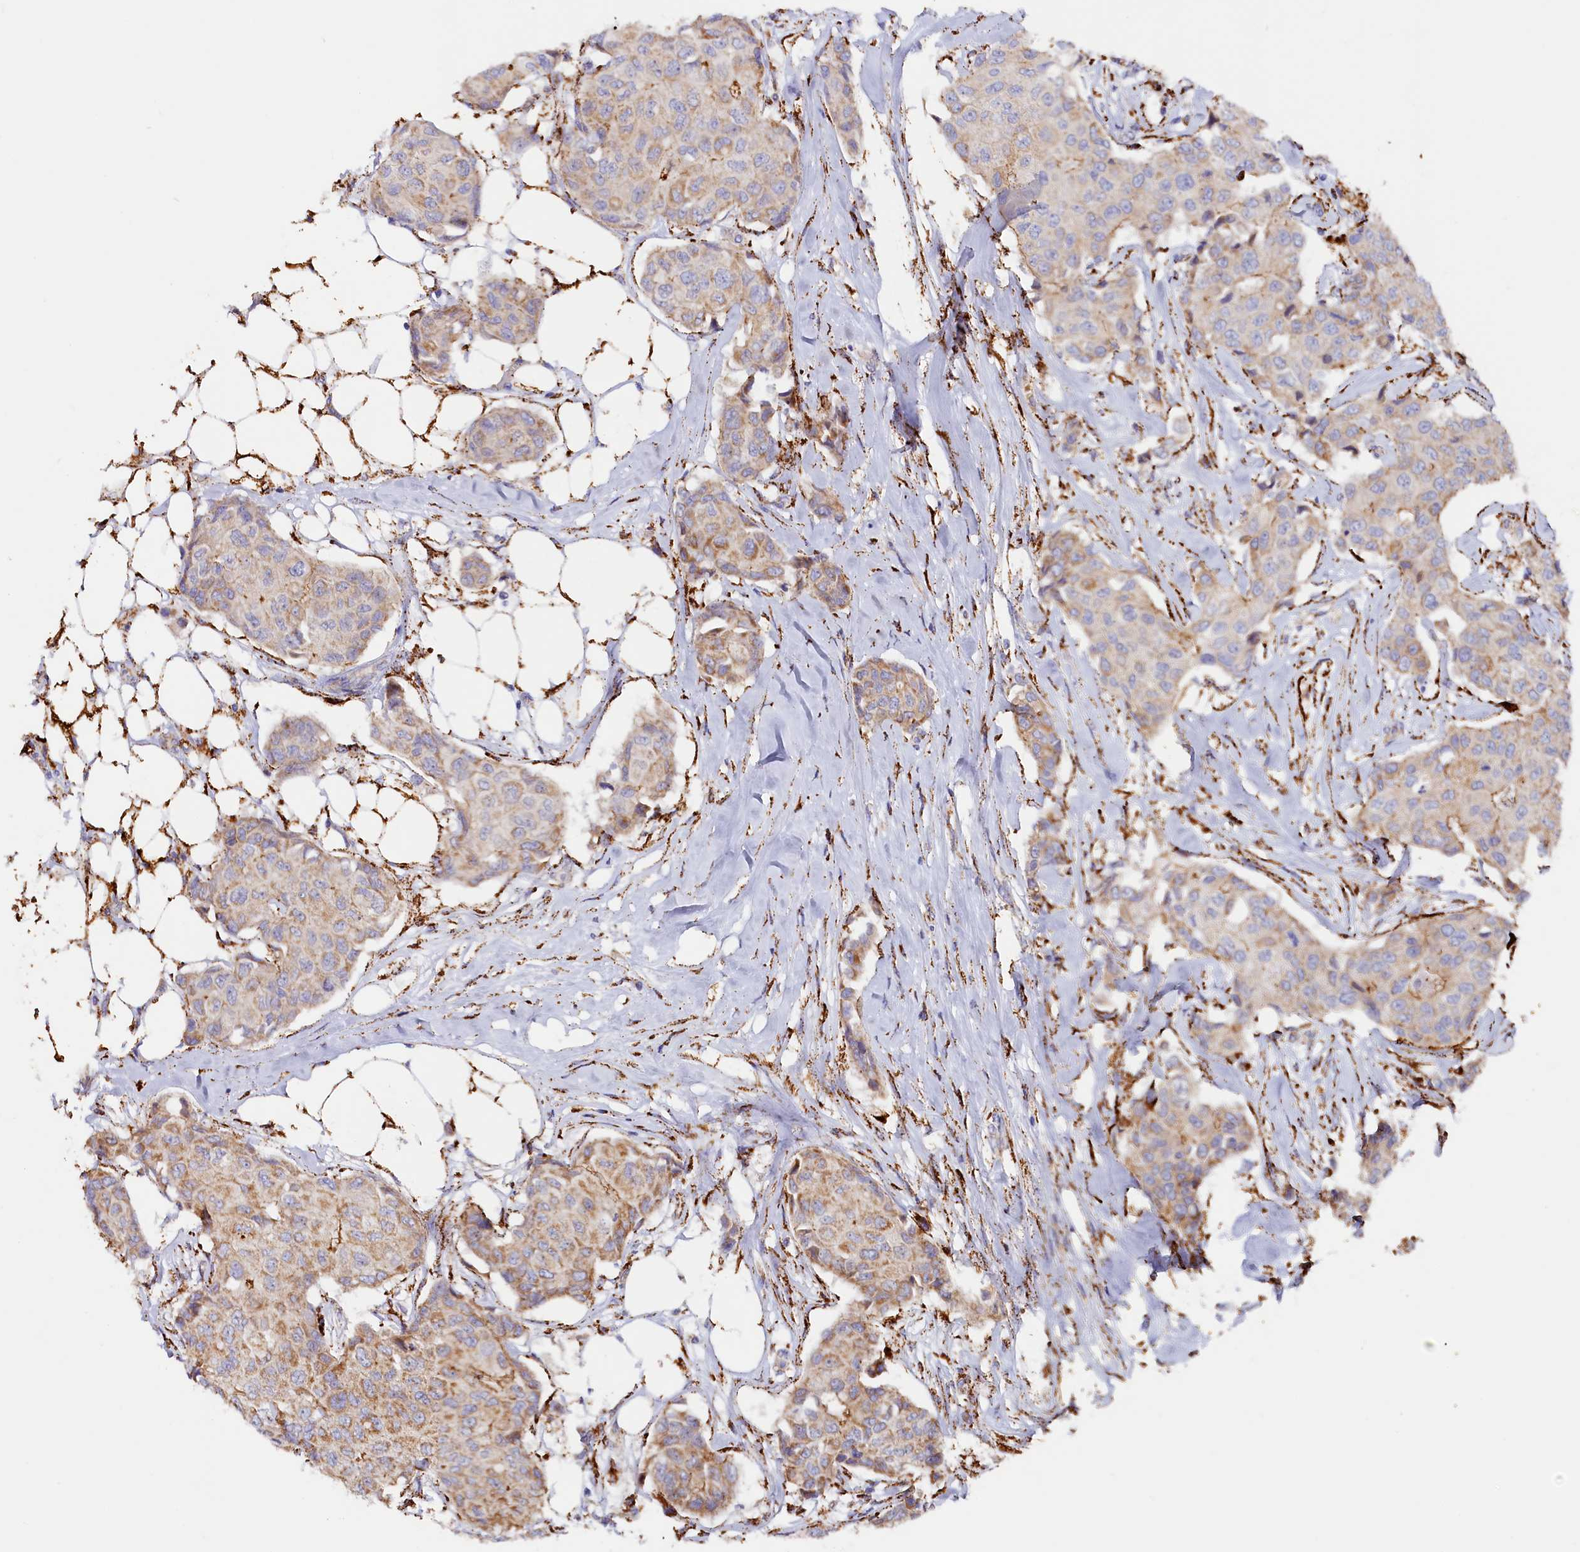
{"staining": {"intensity": "weak", "quantity": ">75%", "location": "cytoplasmic/membranous"}, "tissue": "breast cancer", "cell_type": "Tumor cells", "image_type": "cancer", "snomed": [{"axis": "morphology", "description": "Duct carcinoma"}, {"axis": "topography", "description": "Breast"}], "caption": "Protein staining of breast cancer tissue shows weak cytoplasmic/membranous positivity in about >75% of tumor cells.", "gene": "AKTIP", "patient": {"sex": "female", "age": 80}}